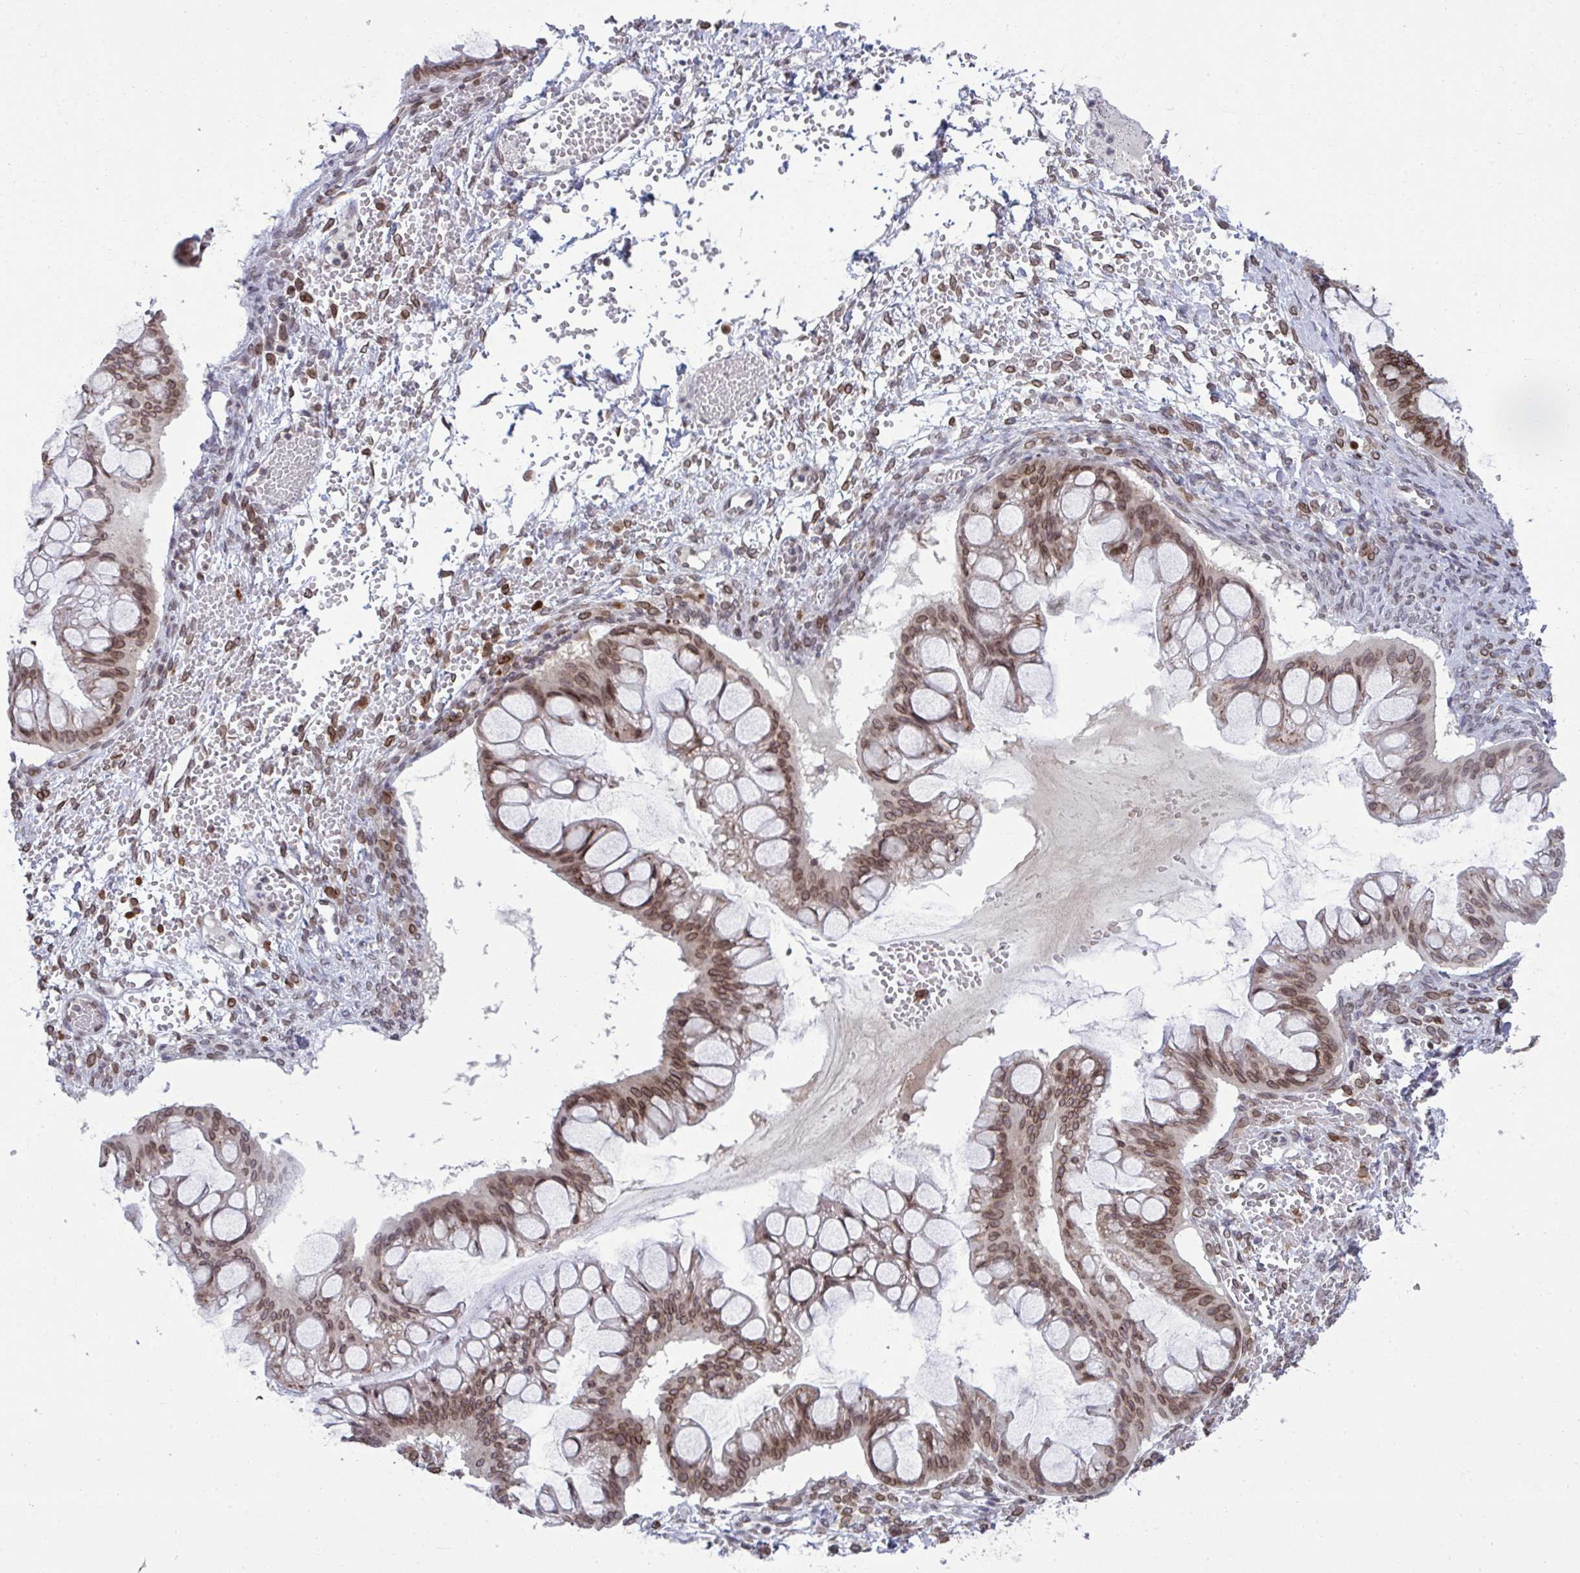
{"staining": {"intensity": "moderate", "quantity": ">75%", "location": "cytoplasmic/membranous,nuclear"}, "tissue": "ovarian cancer", "cell_type": "Tumor cells", "image_type": "cancer", "snomed": [{"axis": "morphology", "description": "Cystadenocarcinoma, mucinous, NOS"}, {"axis": "topography", "description": "Ovary"}], "caption": "IHC of human ovarian cancer (mucinous cystadenocarcinoma) shows medium levels of moderate cytoplasmic/membranous and nuclear positivity in approximately >75% of tumor cells. Using DAB (brown) and hematoxylin (blue) stains, captured at high magnification using brightfield microscopy.", "gene": "RANBP2", "patient": {"sex": "female", "age": 73}}